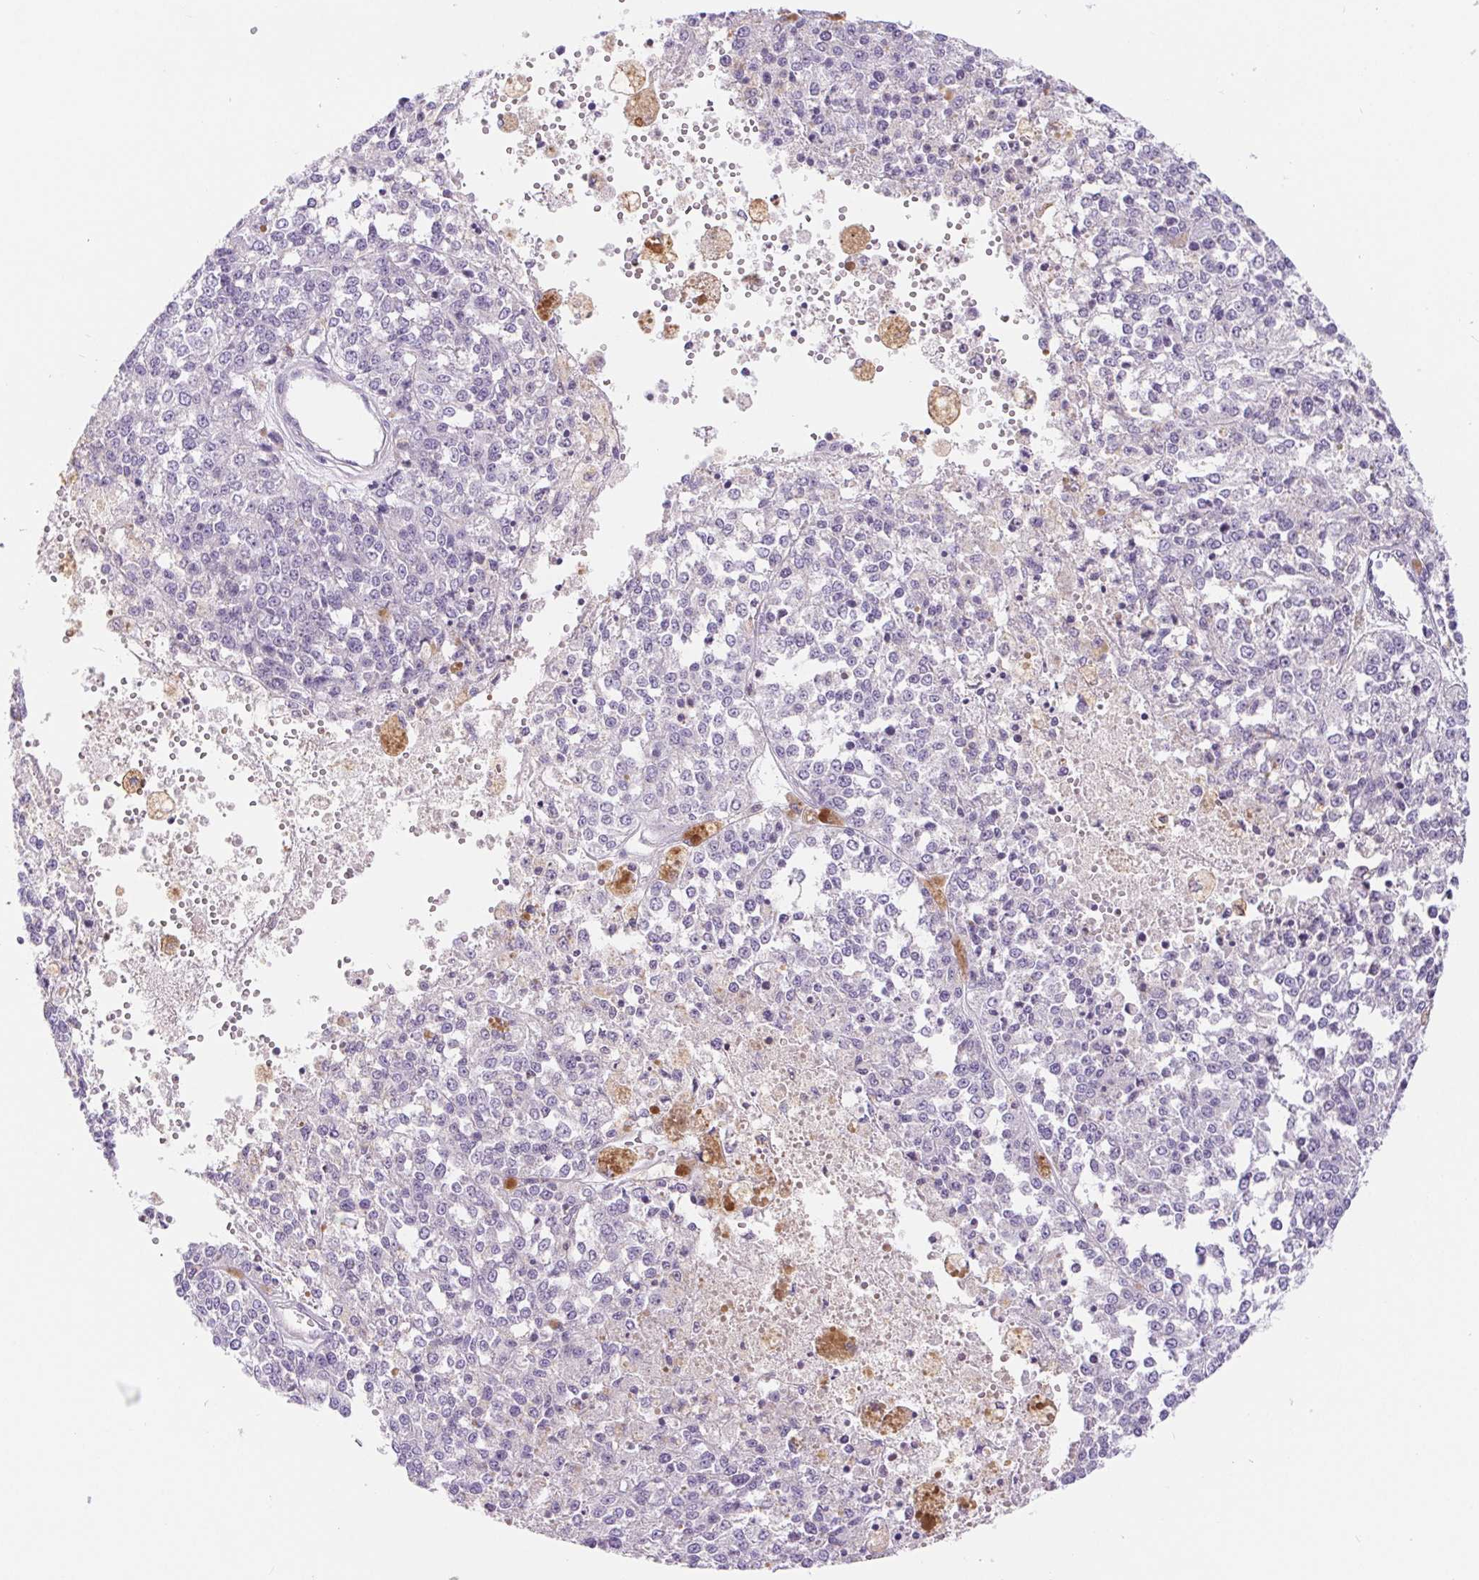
{"staining": {"intensity": "negative", "quantity": "none", "location": "none"}, "tissue": "melanoma", "cell_type": "Tumor cells", "image_type": "cancer", "snomed": [{"axis": "morphology", "description": "Malignant melanoma, Metastatic site"}, {"axis": "topography", "description": "Lymph node"}], "caption": "Immunohistochemistry image of human melanoma stained for a protein (brown), which displays no staining in tumor cells. (DAB (3,3'-diaminobenzidine) immunohistochemistry (IHC), high magnification).", "gene": "DYNC2LI1", "patient": {"sex": "female", "age": 64}}